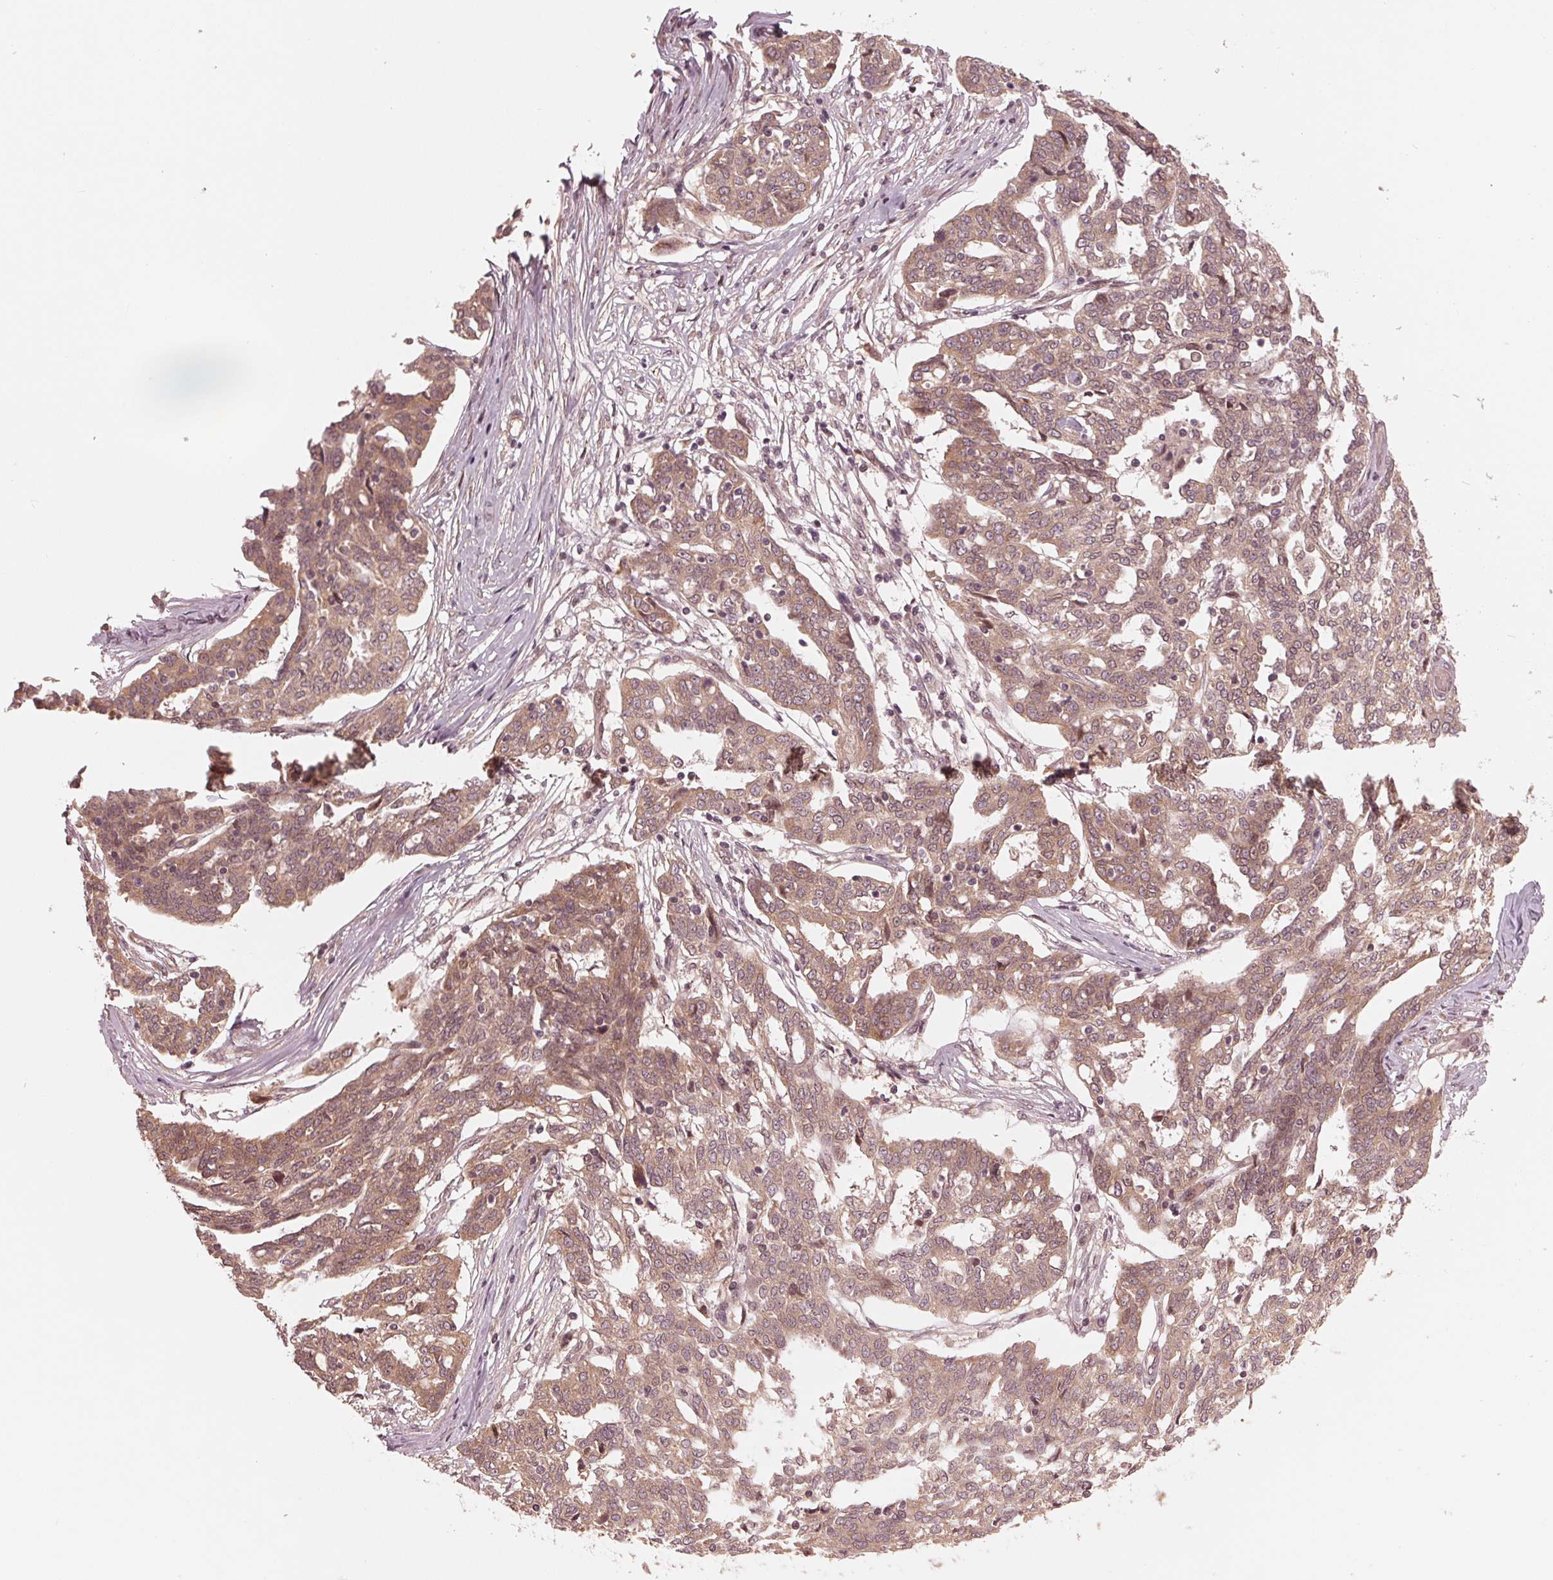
{"staining": {"intensity": "moderate", "quantity": ">75%", "location": "cytoplasmic/membranous"}, "tissue": "ovarian cancer", "cell_type": "Tumor cells", "image_type": "cancer", "snomed": [{"axis": "morphology", "description": "Cystadenocarcinoma, serous, NOS"}, {"axis": "topography", "description": "Ovary"}], "caption": "Immunohistochemistry (DAB) staining of human ovarian serous cystadenocarcinoma exhibits moderate cytoplasmic/membranous protein expression in approximately >75% of tumor cells.", "gene": "ZNF471", "patient": {"sex": "female", "age": 67}}